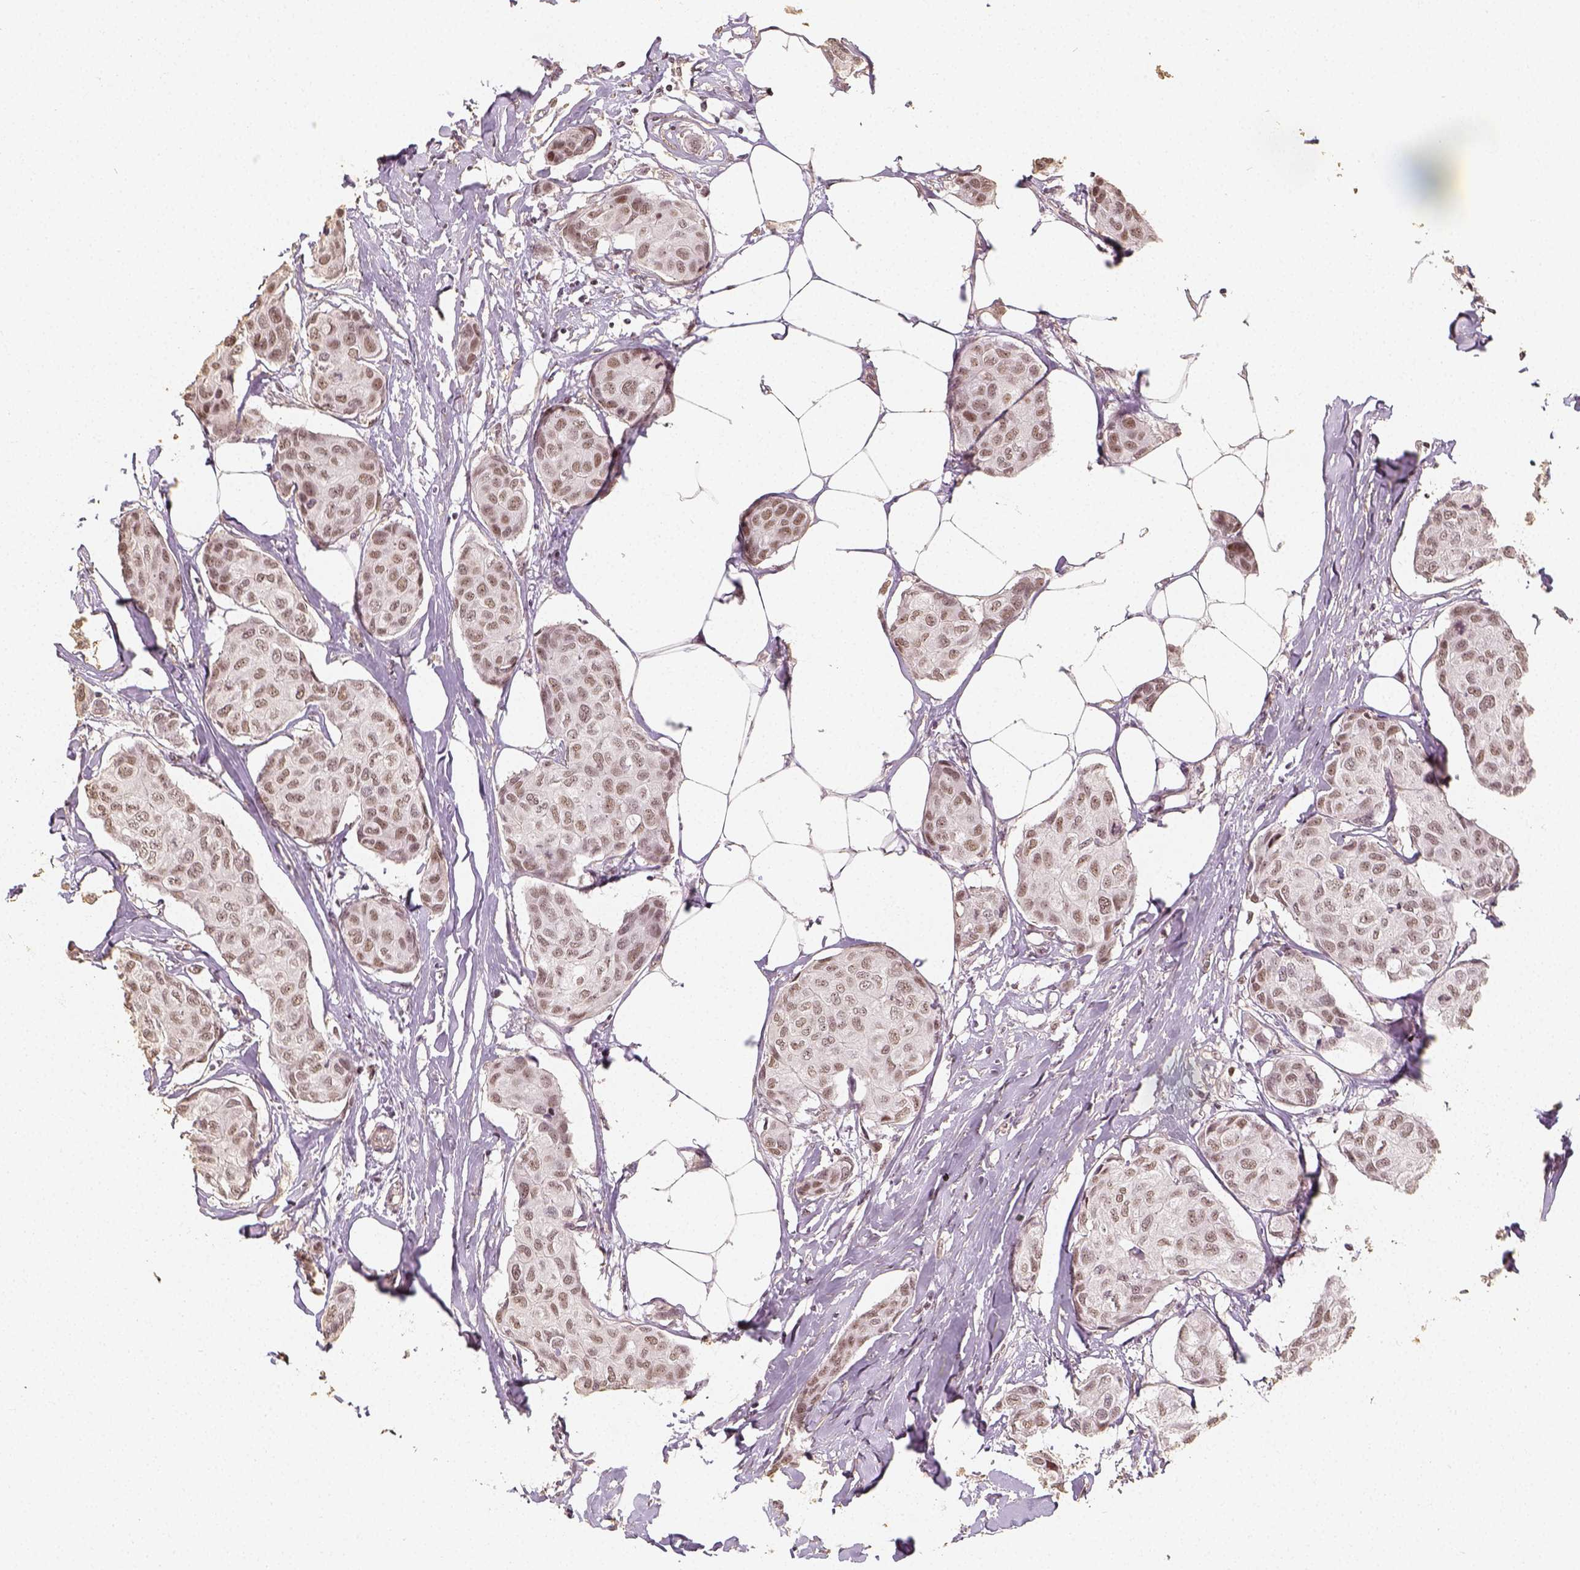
{"staining": {"intensity": "weak", "quantity": ">75%", "location": "nuclear"}, "tissue": "breast cancer", "cell_type": "Tumor cells", "image_type": "cancer", "snomed": [{"axis": "morphology", "description": "Duct carcinoma"}, {"axis": "topography", "description": "Breast"}], "caption": "Breast cancer stained with a protein marker displays weak staining in tumor cells.", "gene": "HDAC1", "patient": {"sex": "female", "age": 80}}